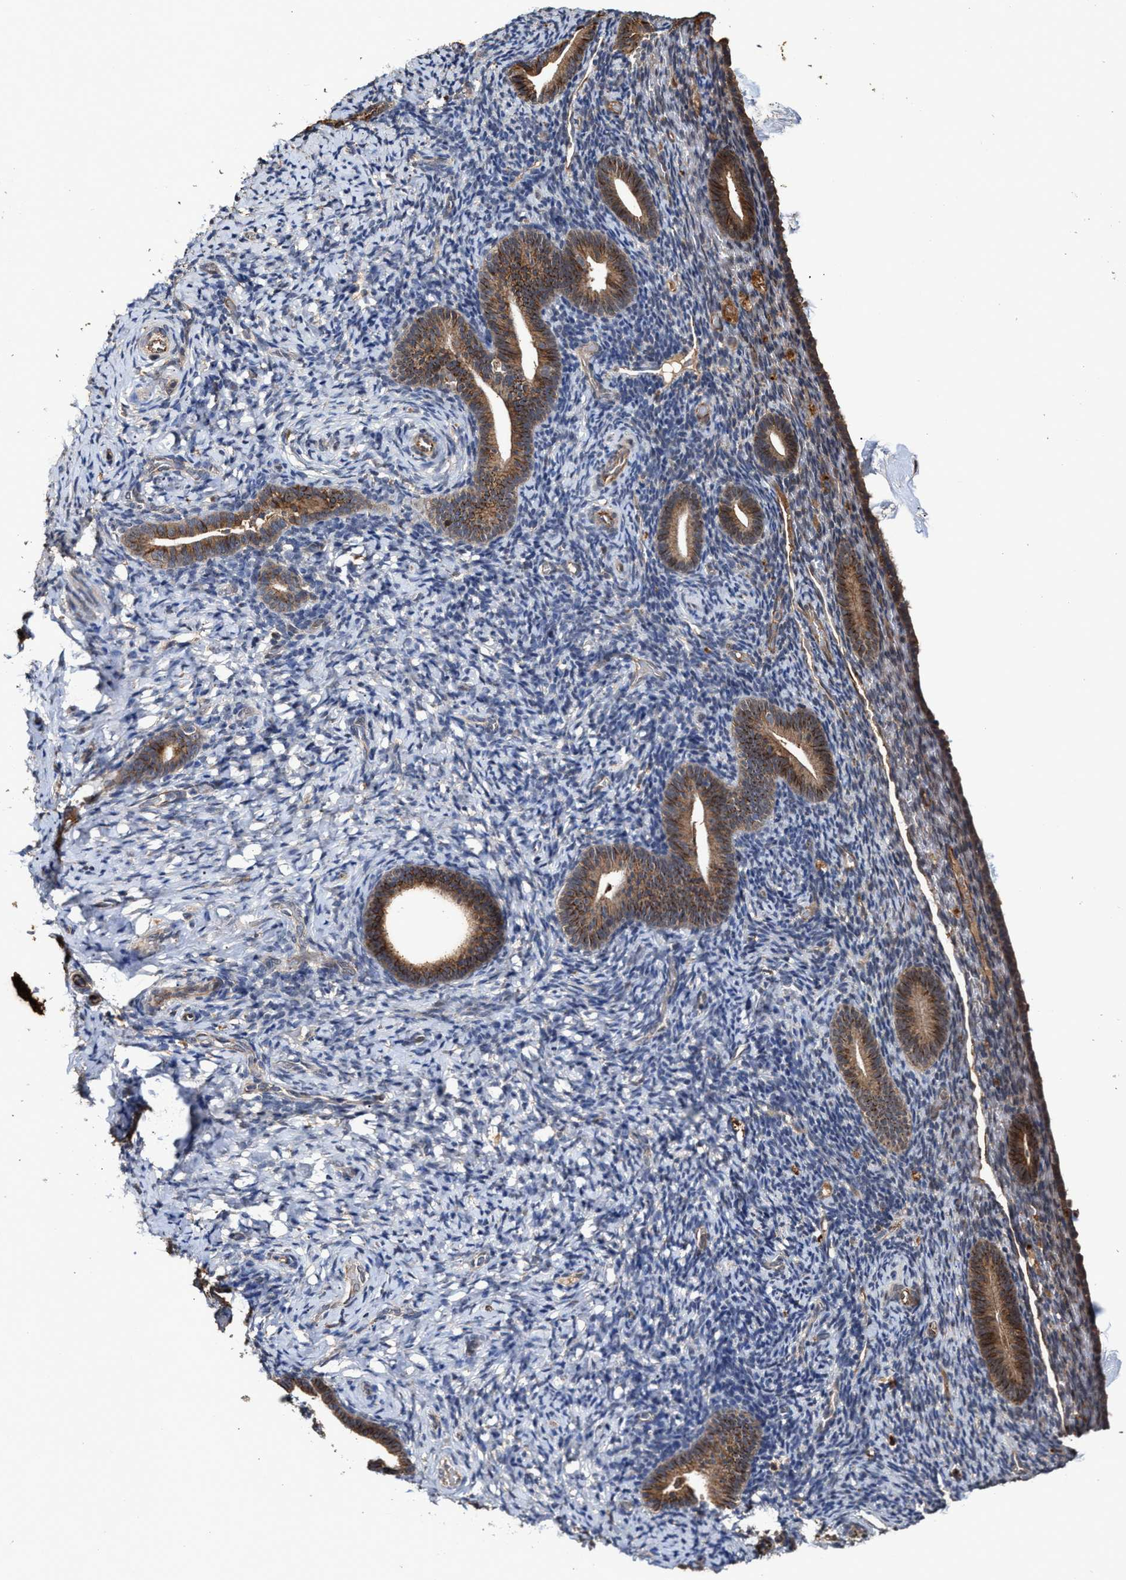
{"staining": {"intensity": "moderate", "quantity": ">75%", "location": "cytoplasmic/membranous,nuclear"}, "tissue": "endometrium", "cell_type": "Cells in endometrial stroma", "image_type": "normal", "snomed": [{"axis": "morphology", "description": "Normal tissue, NOS"}, {"axis": "topography", "description": "Endometrium"}], "caption": "IHC (DAB) staining of benign human endometrium displays moderate cytoplasmic/membranous,nuclear protein positivity in about >75% of cells in endometrial stroma.", "gene": "ZNHIT6", "patient": {"sex": "female", "age": 51}}